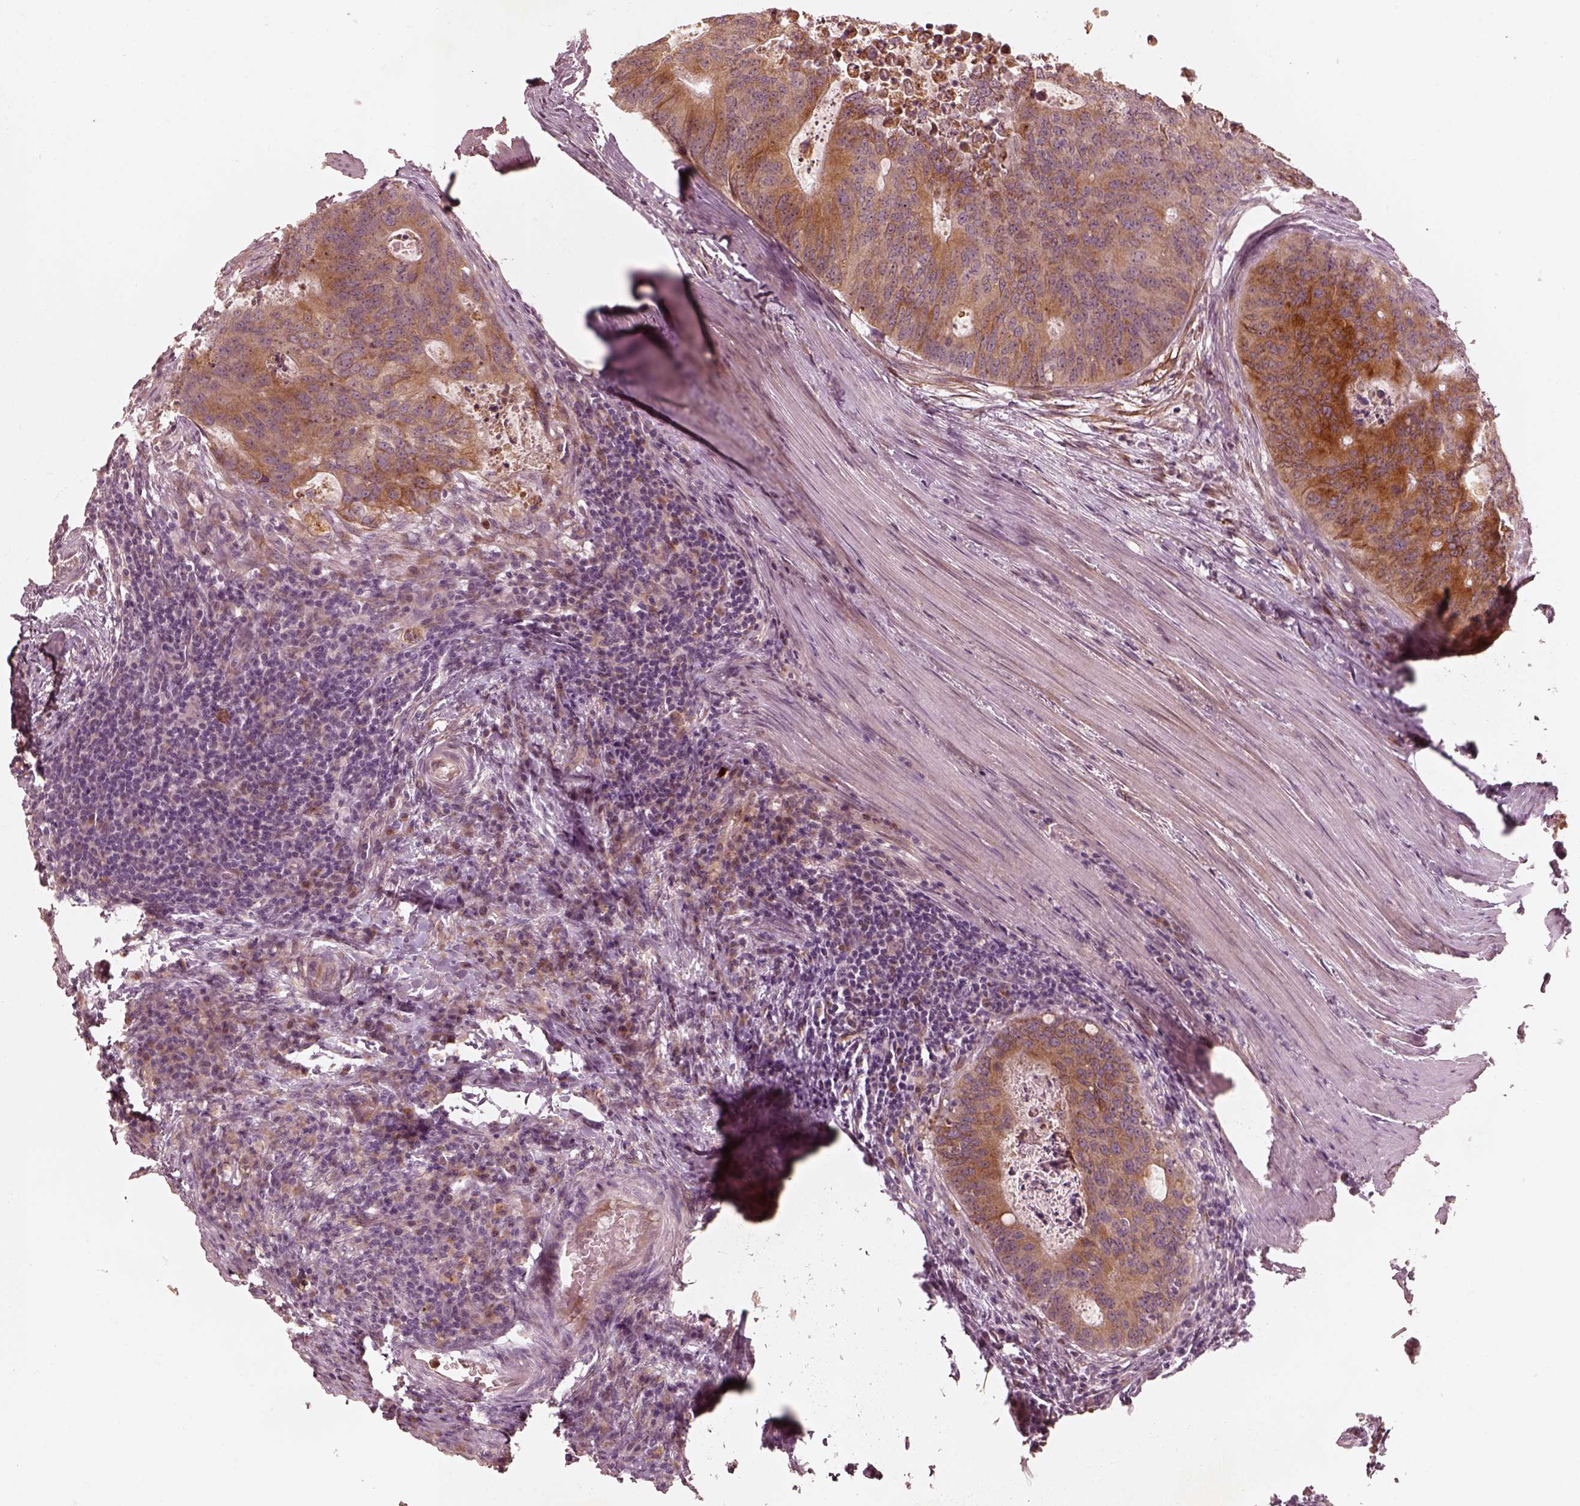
{"staining": {"intensity": "moderate", "quantity": ">75%", "location": "cytoplasmic/membranous"}, "tissue": "colorectal cancer", "cell_type": "Tumor cells", "image_type": "cancer", "snomed": [{"axis": "morphology", "description": "Adenocarcinoma, NOS"}, {"axis": "topography", "description": "Colon"}], "caption": "Immunohistochemistry (IHC) histopathology image of neoplastic tissue: human colorectal cancer stained using immunohistochemistry (IHC) displays medium levels of moderate protein expression localized specifically in the cytoplasmic/membranous of tumor cells, appearing as a cytoplasmic/membranous brown color.", "gene": "WLS", "patient": {"sex": "male", "age": 67}}